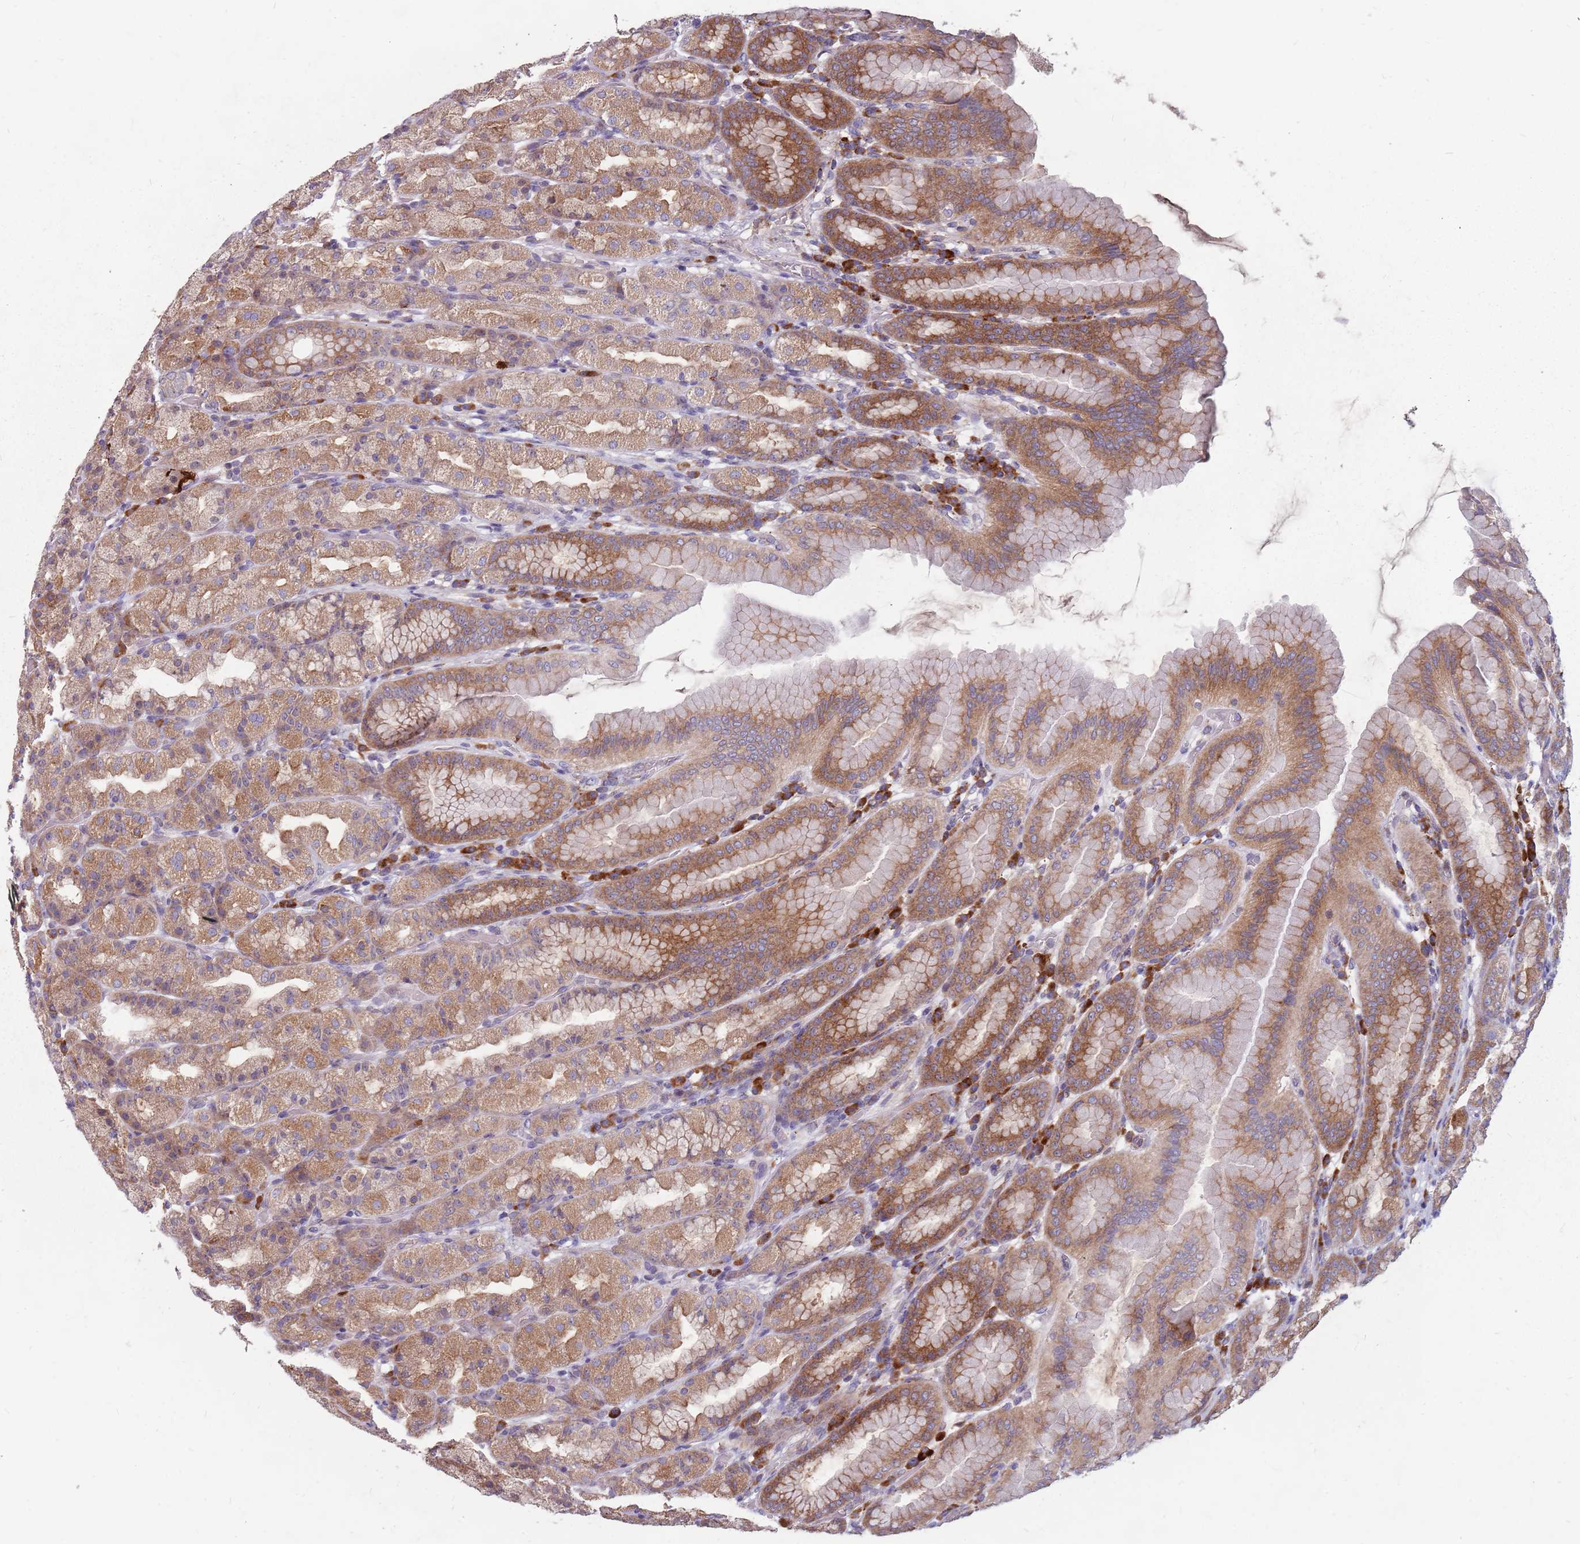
{"staining": {"intensity": "moderate", "quantity": "25%-75%", "location": "cytoplasmic/membranous"}, "tissue": "stomach", "cell_type": "Glandular cells", "image_type": "normal", "snomed": [{"axis": "morphology", "description": "Normal tissue, NOS"}, {"axis": "topography", "description": "Stomach, upper"}], "caption": "An immunohistochemistry micrograph of unremarkable tissue is shown. Protein staining in brown highlights moderate cytoplasmic/membranous positivity in stomach within glandular cells. (Brightfield microscopy of DAB IHC at high magnification).", "gene": "NME4", "patient": {"sex": "male", "age": 68}}